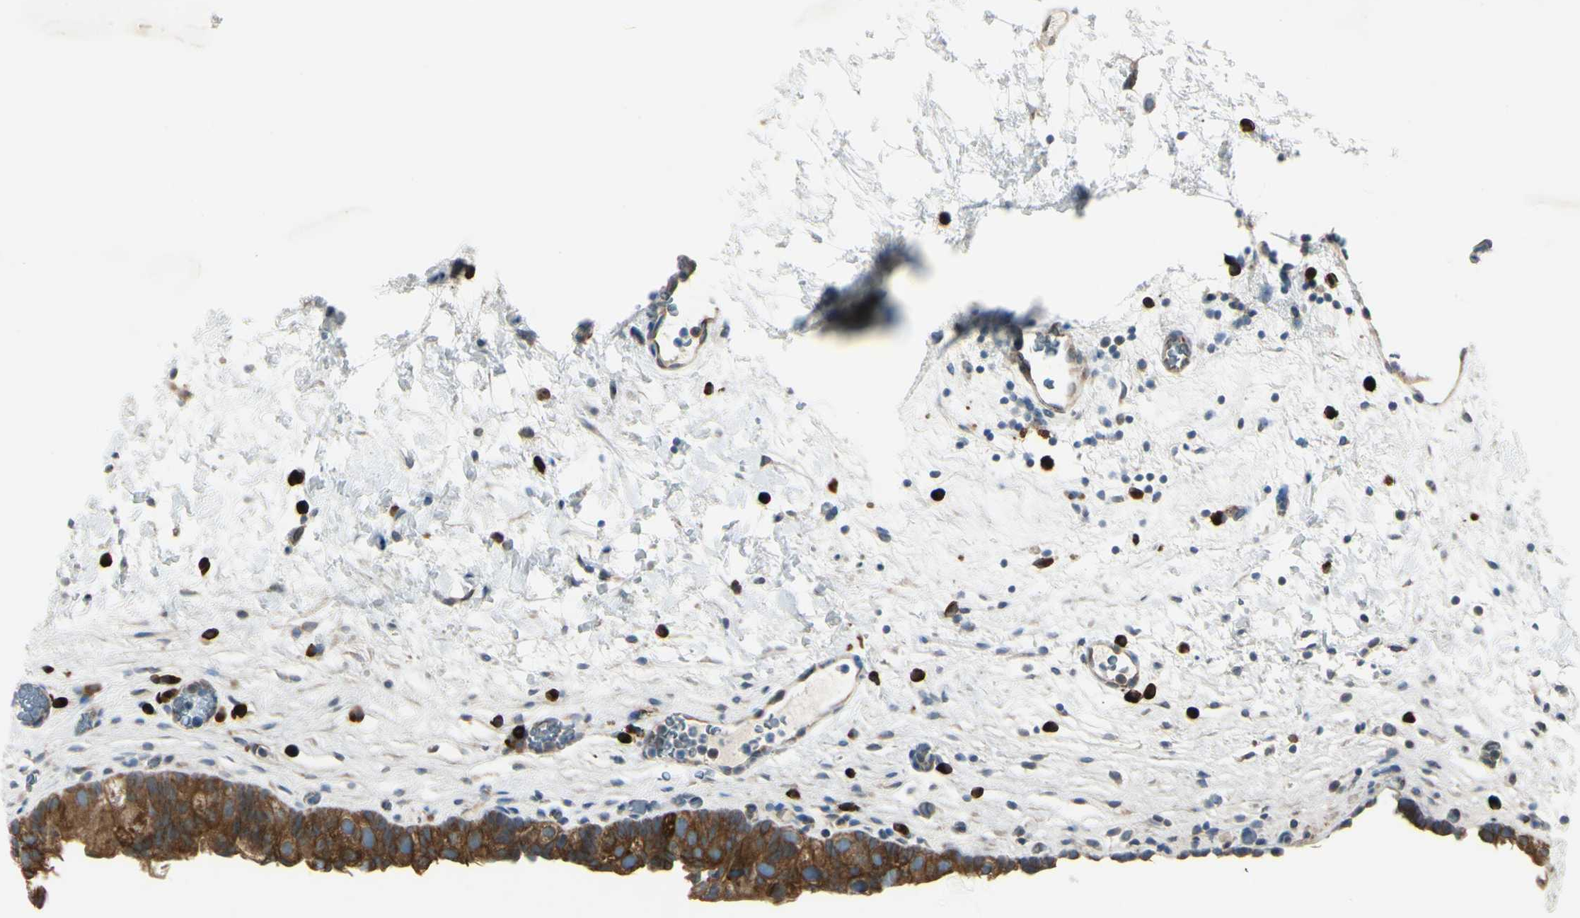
{"staining": {"intensity": "moderate", "quantity": ">75%", "location": "cytoplasmic/membranous"}, "tissue": "urinary bladder", "cell_type": "Urothelial cells", "image_type": "normal", "snomed": [{"axis": "morphology", "description": "Normal tissue, NOS"}, {"axis": "topography", "description": "Urinary bladder"}], "caption": "IHC staining of unremarkable urinary bladder, which shows medium levels of moderate cytoplasmic/membranous positivity in about >75% of urothelial cells indicating moderate cytoplasmic/membranous protein staining. The staining was performed using DAB (3,3'-diaminobenzidine) (brown) for protein detection and nuclei were counterstained in hematoxylin (blue).", "gene": "SELENOS", "patient": {"sex": "female", "age": 64}}